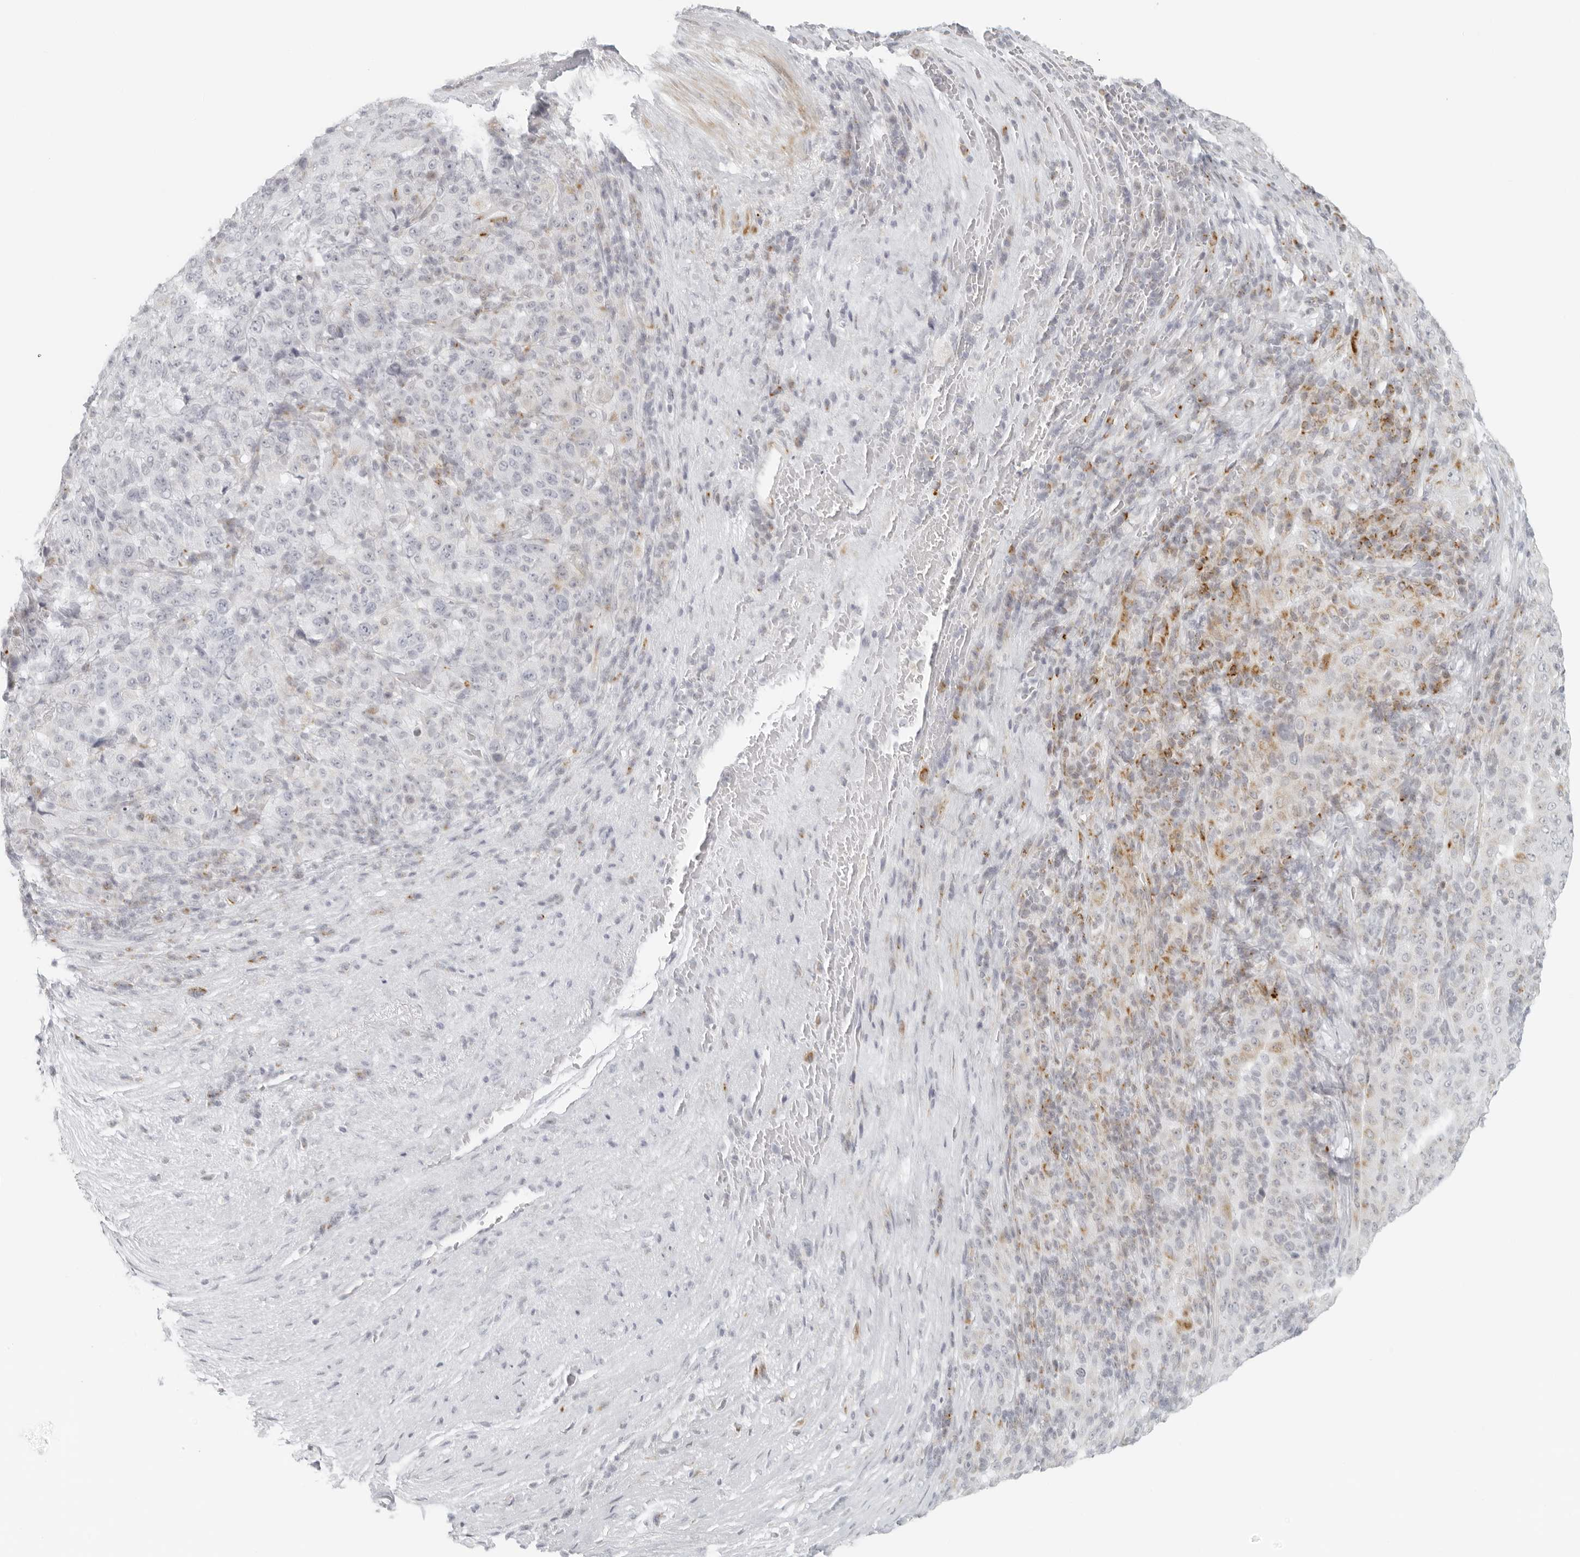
{"staining": {"intensity": "weak", "quantity": "<25%", "location": "cytoplasmic/membranous"}, "tissue": "pancreatic cancer", "cell_type": "Tumor cells", "image_type": "cancer", "snomed": [{"axis": "morphology", "description": "Adenocarcinoma, NOS"}, {"axis": "topography", "description": "Pancreas"}], "caption": "Adenocarcinoma (pancreatic) was stained to show a protein in brown. There is no significant staining in tumor cells.", "gene": "RPS6KC1", "patient": {"sex": "male", "age": 63}}